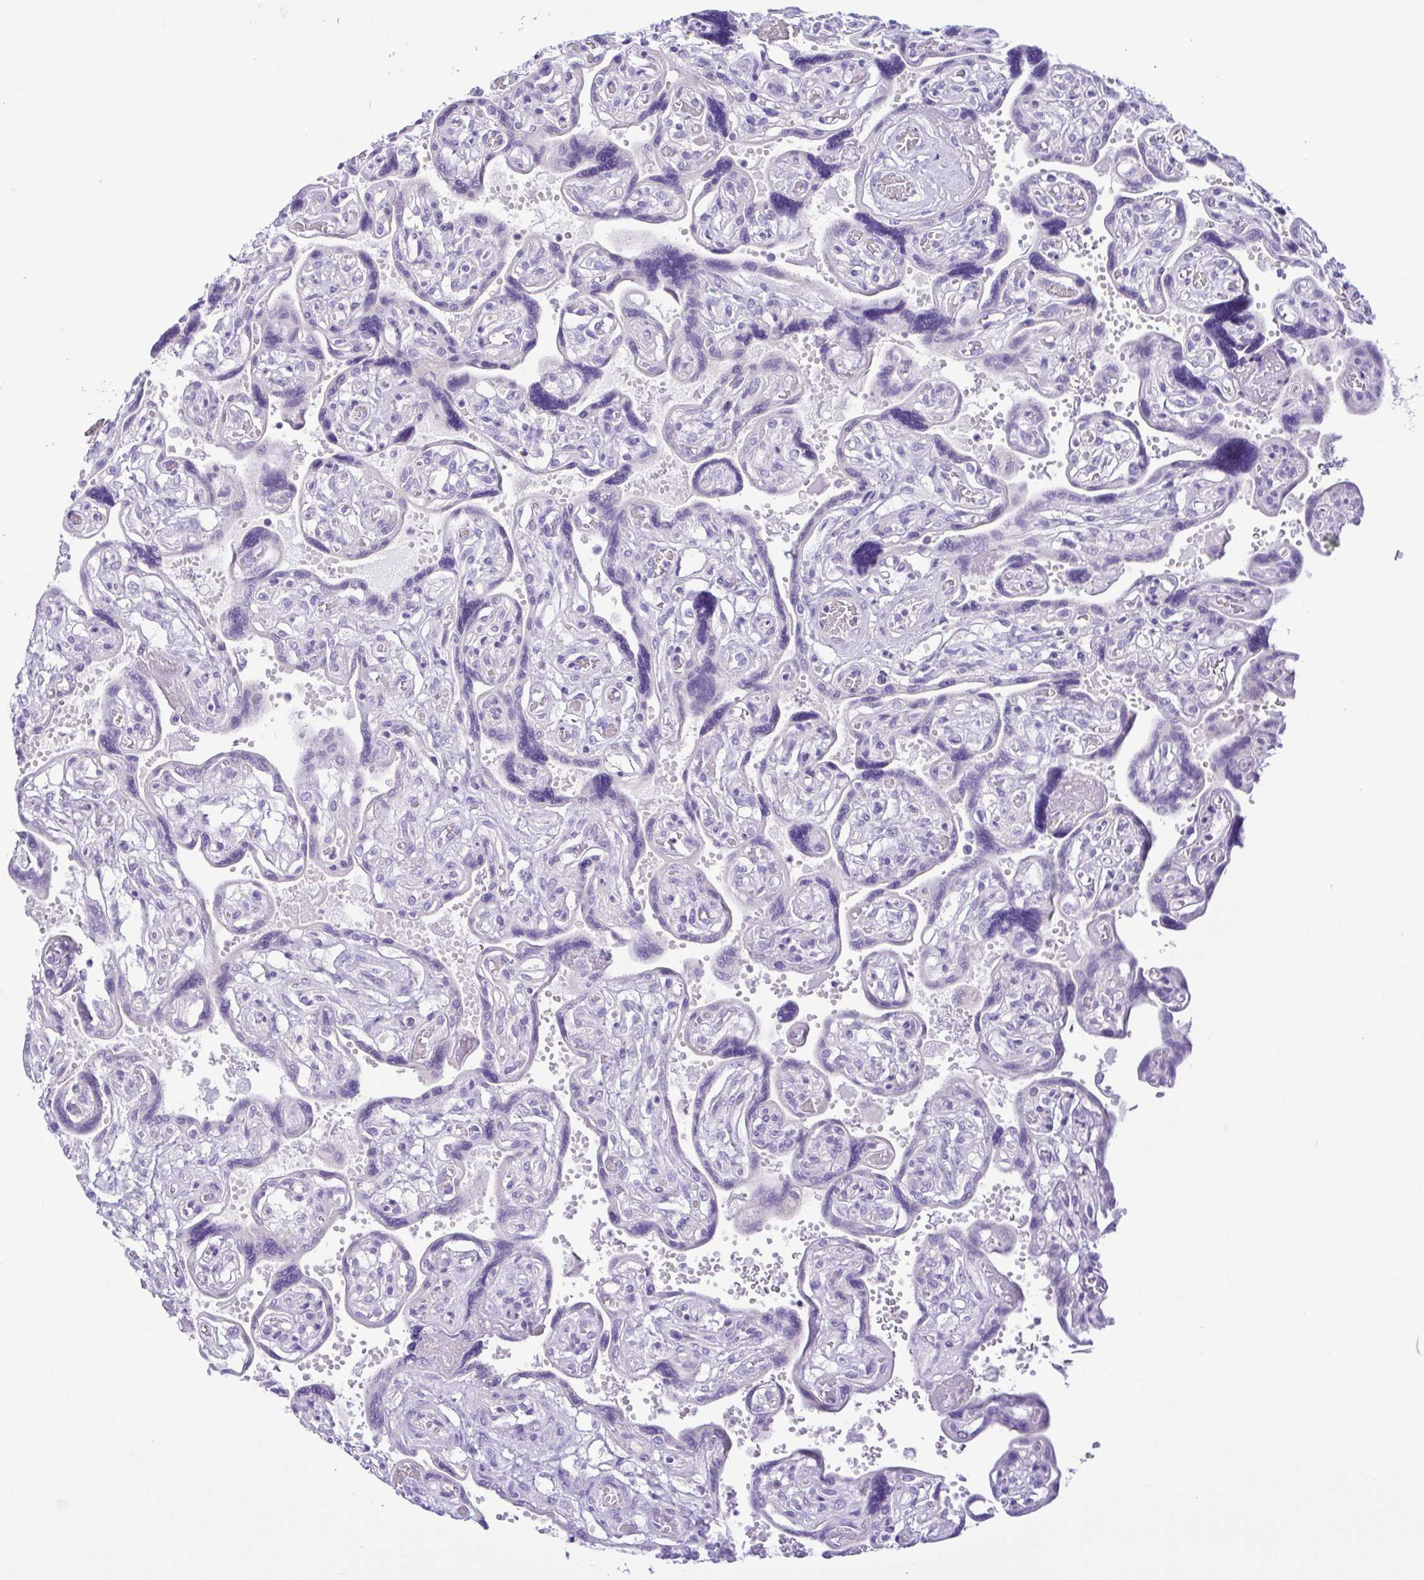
{"staining": {"intensity": "negative", "quantity": "none", "location": "none"}, "tissue": "placenta", "cell_type": "Decidual cells", "image_type": "normal", "snomed": [{"axis": "morphology", "description": "Normal tissue, NOS"}, {"axis": "topography", "description": "Placenta"}], "caption": "High power microscopy micrograph of an IHC photomicrograph of benign placenta, revealing no significant staining in decidual cells.", "gene": "GPR182", "patient": {"sex": "female", "age": 32}}